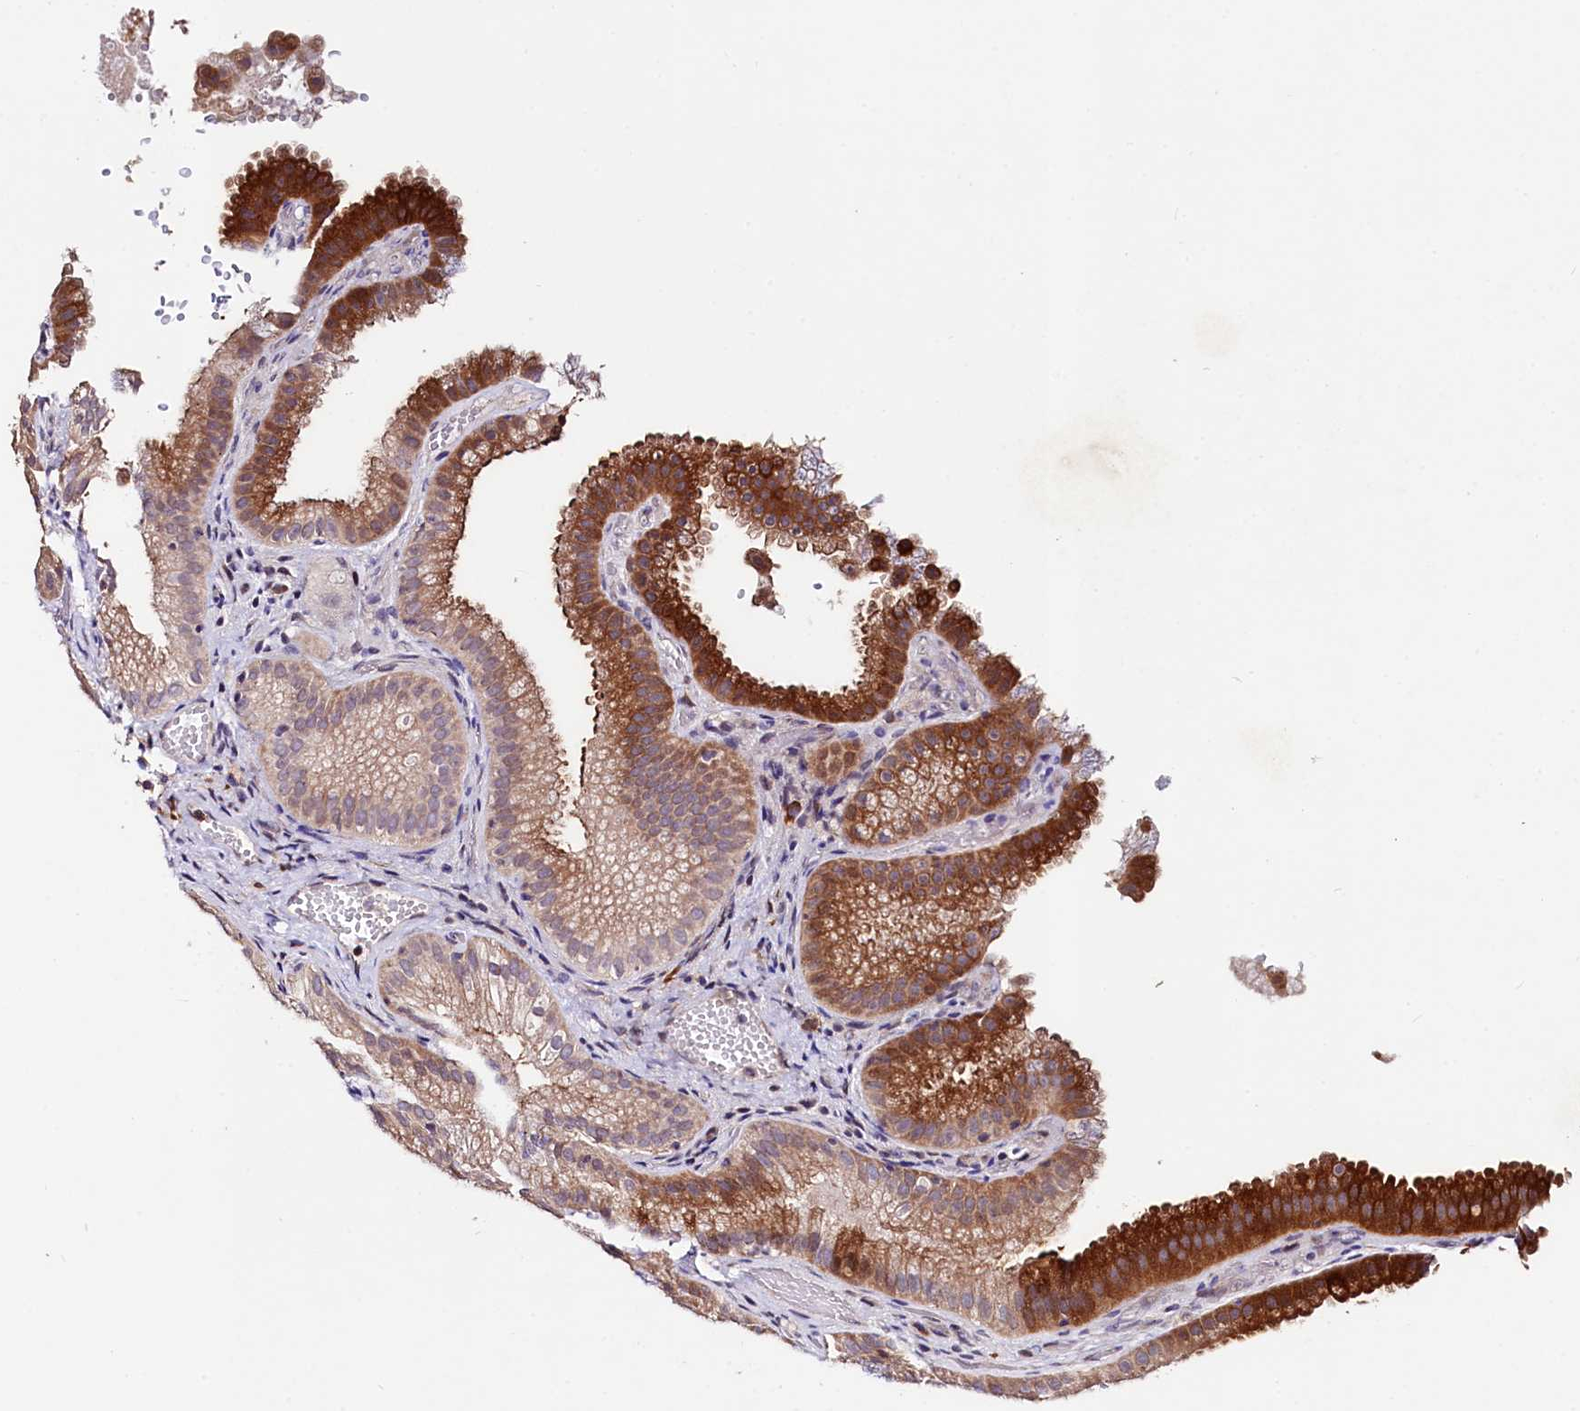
{"staining": {"intensity": "strong", "quantity": "25%-75%", "location": "cytoplasmic/membranous"}, "tissue": "gallbladder", "cell_type": "Glandular cells", "image_type": "normal", "snomed": [{"axis": "morphology", "description": "Normal tissue, NOS"}, {"axis": "topography", "description": "Gallbladder"}], "caption": "This histopathology image displays immunohistochemistry (IHC) staining of normal human gallbladder, with high strong cytoplasmic/membranous expression in approximately 25%-75% of glandular cells.", "gene": "C5orf15", "patient": {"sex": "female", "age": 30}}